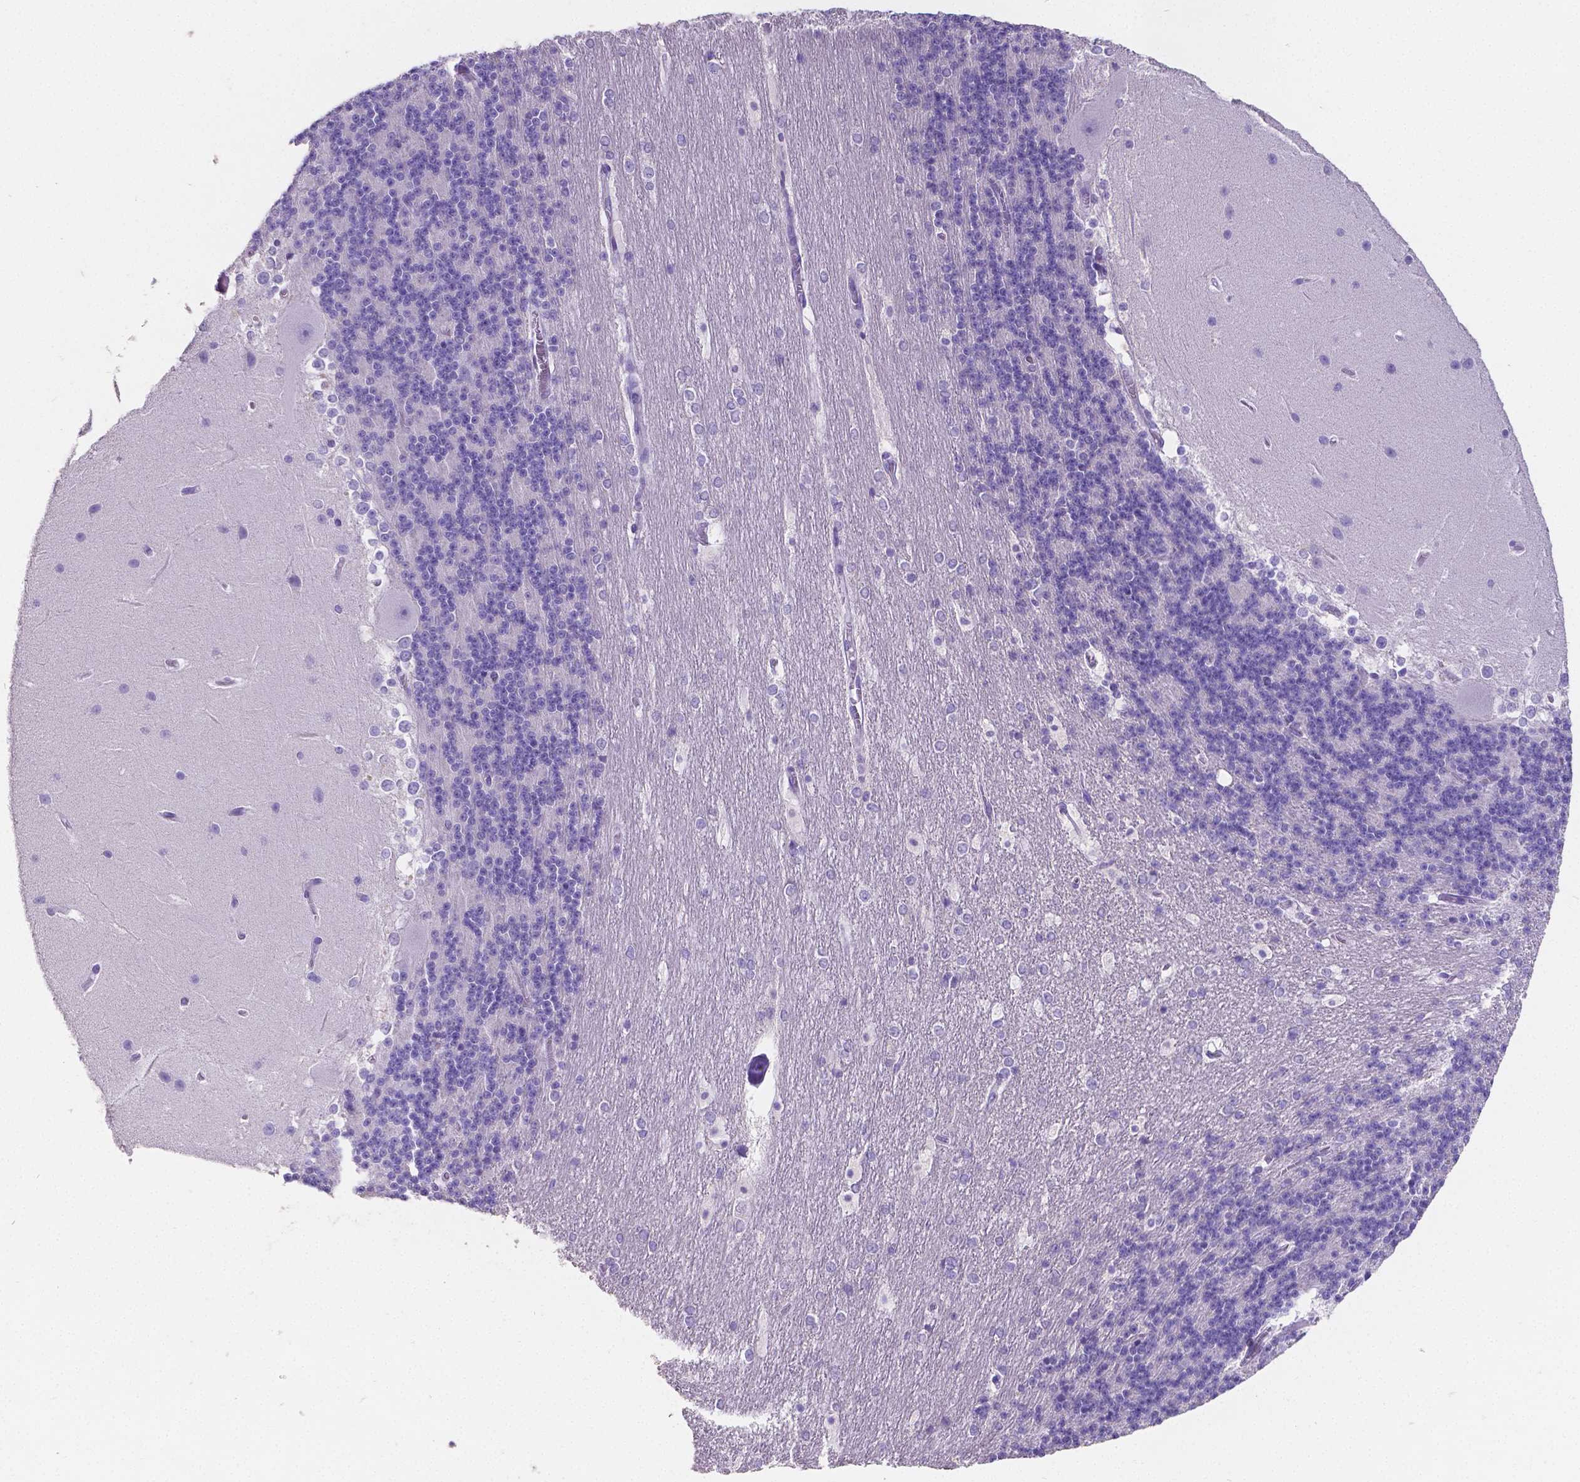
{"staining": {"intensity": "negative", "quantity": "none", "location": "none"}, "tissue": "cerebellum", "cell_type": "Cells in granular layer", "image_type": "normal", "snomed": [{"axis": "morphology", "description": "Normal tissue, NOS"}, {"axis": "topography", "description": "Cerebellum"}], "caption": "The immunohistochemistry (IHC) photomicrograph has no significant staining in cells in granular layer of cerebellum. The staining was performed using DAB (3,3'-diaminobenzidine) to visualize the protein expression in brown, while the nuclei were stained in blue with hematoxylin (Magnification: 20x).", "gene": "SATB2", "patient": {"sex": "female", "age": 19}}